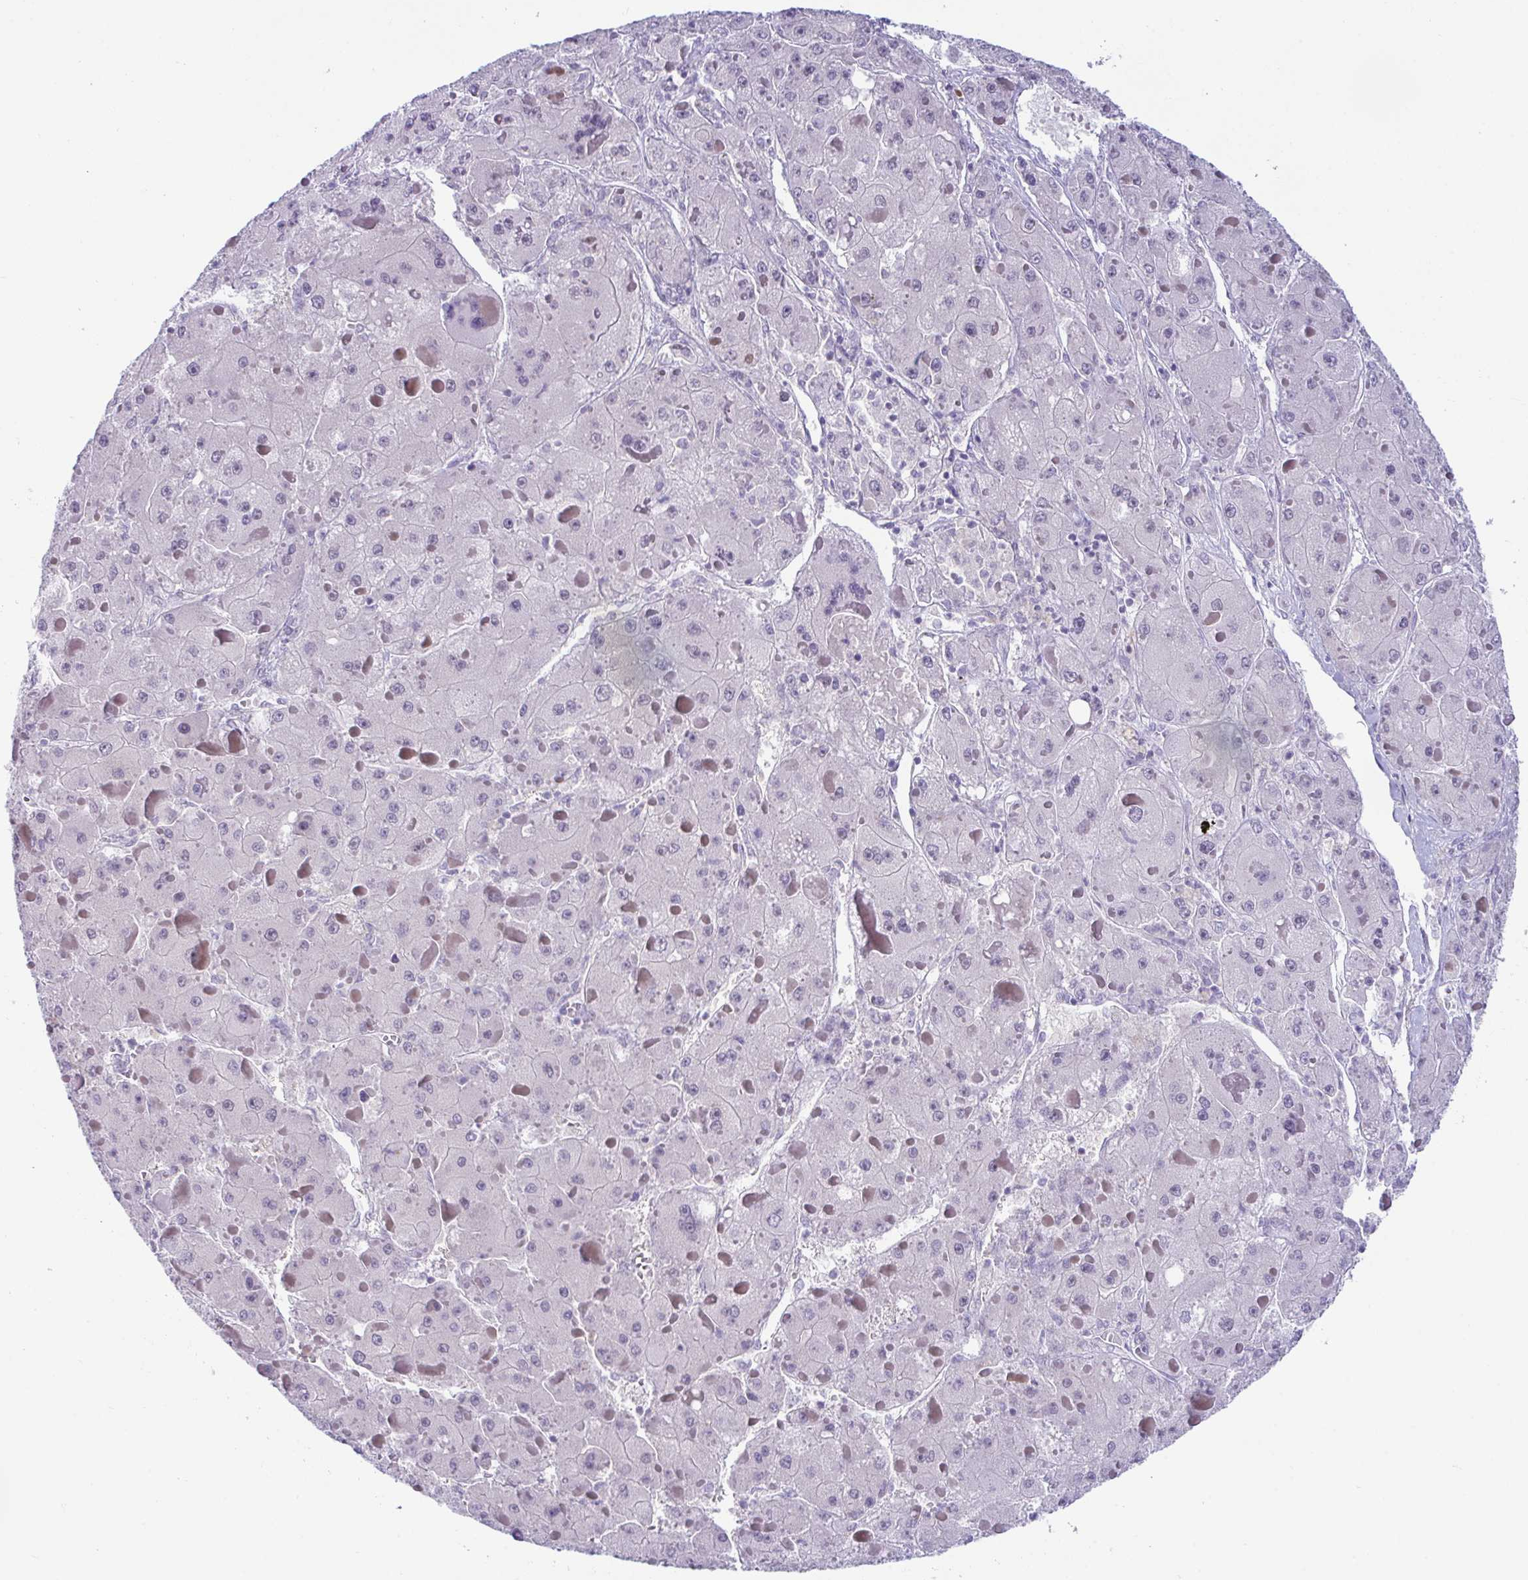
{"staining": {"intensity": "negative", "quantity": "none", "location": "none"}, "tissue": "liver cancer", "cell_type": "Tumor cells", "image_type": "cancer", "snomed": [{"axis": "morphology", "description": "Carcinoma, Hepatocellular, NOS"}, {"axis": "topography", "description": "Liver"}], "caption": "This is an immunohistochemistry (IHC) micrograph of human liver cancer (hepatocellular carcinoma). There is no staining in tumor cells.", "gene": "USP35", "patient": {"sex": "female", "age": 73}}